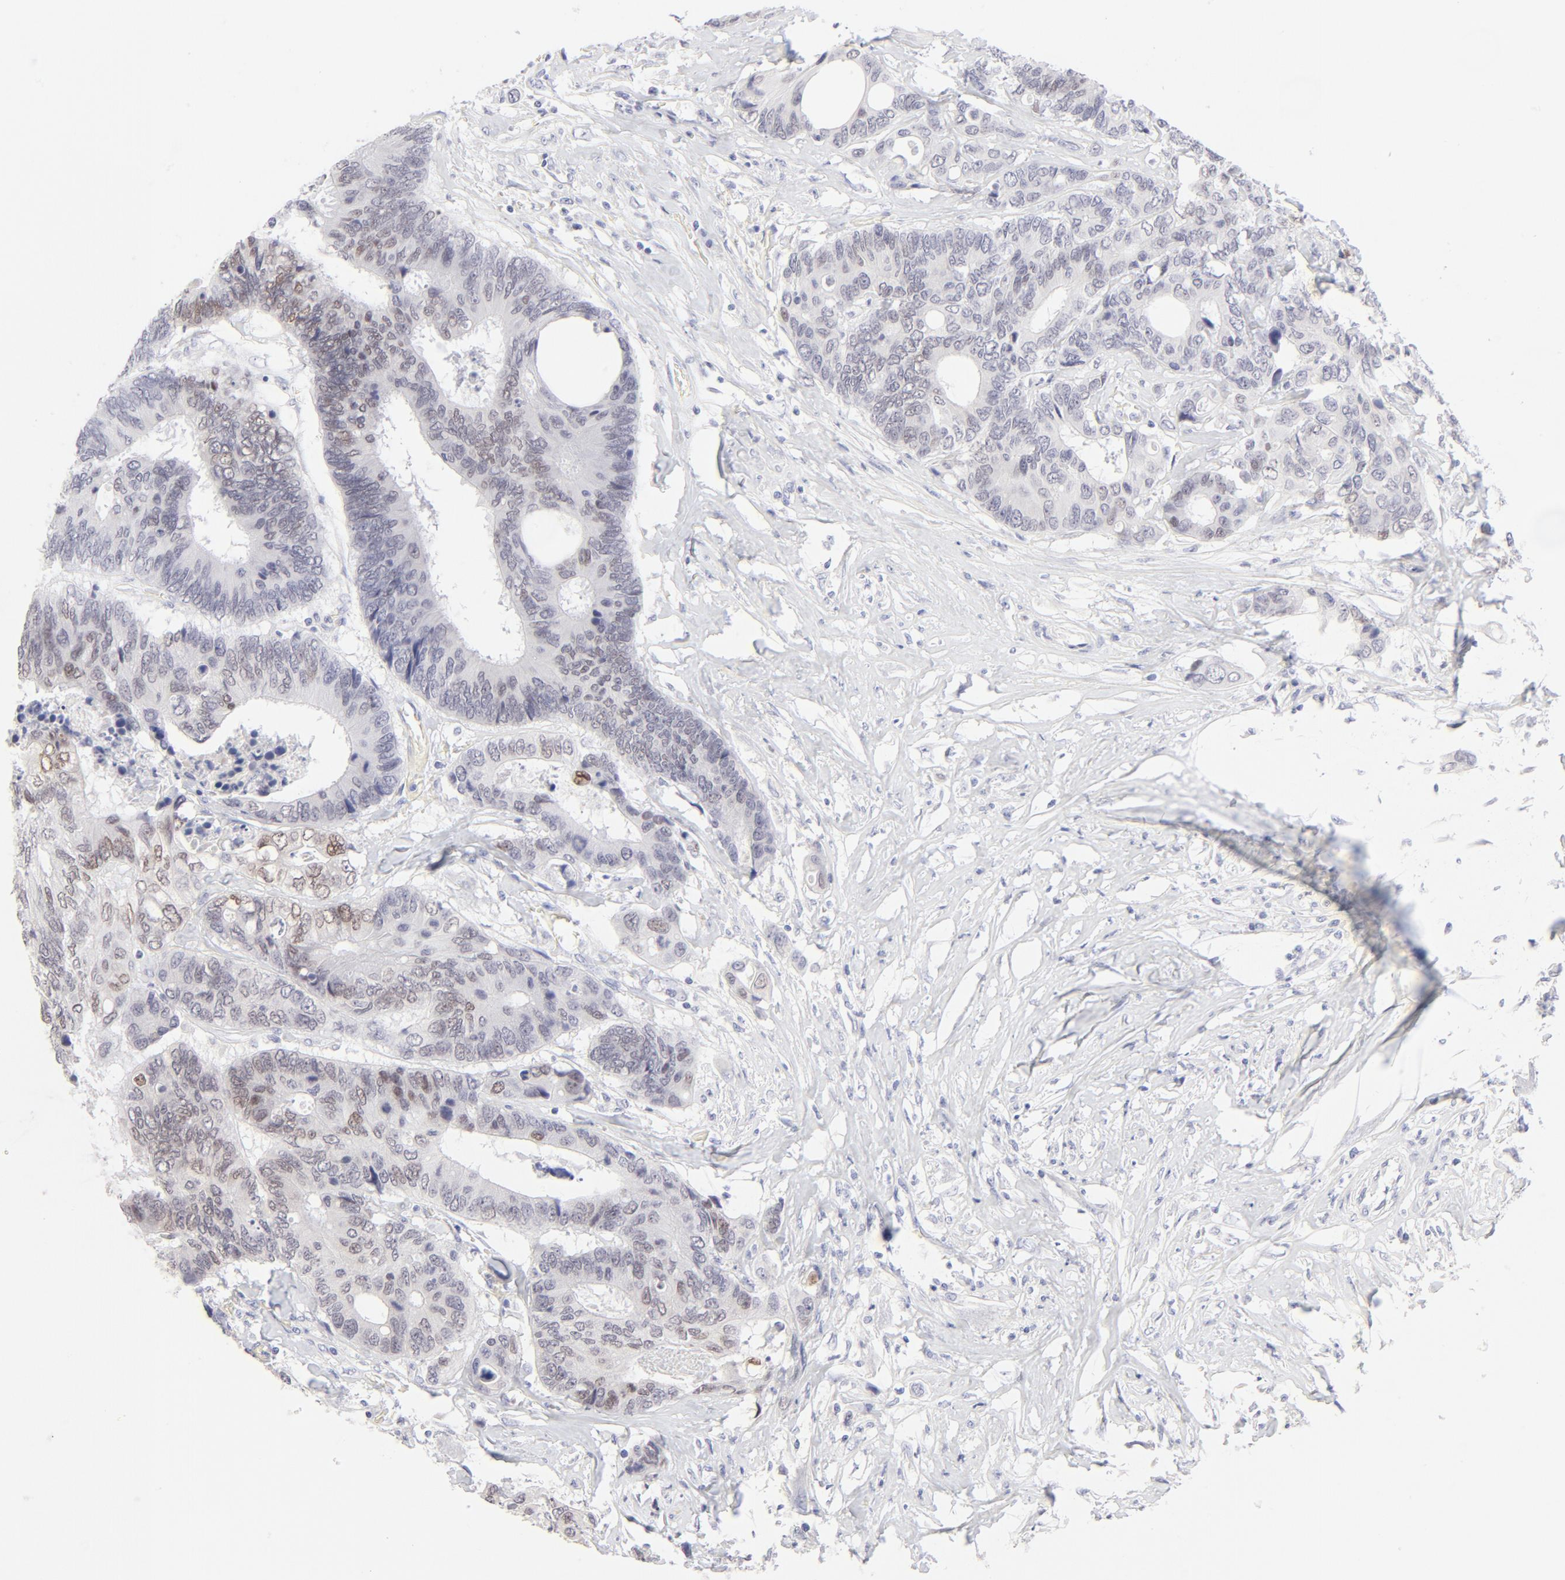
{"staining": {"intensity": "moderate", "quantity": "25%-75%", "location": "nuclear"}, "tissue": "colorectal cancer", "cell_type": "Tumor cells", "image_type": "cancer", "snomed": [{"axis": "morphology", "description": "Adenocarcinoma, NOS"}, {"axis": "topography", "description": "Rectum"}], "caption": "Immunohistochemistry (IHC) photomicrograph of neoplastic tissue: colorectal cancer stained using immunohistochemistry (IHC) shows medium levels of moderate protein expression localized specifically in the nuclear of tumor cells, appearing as a nuclear brown color.", "gene": "ELF3", "patient": {"sex": "male", "age": 55}}